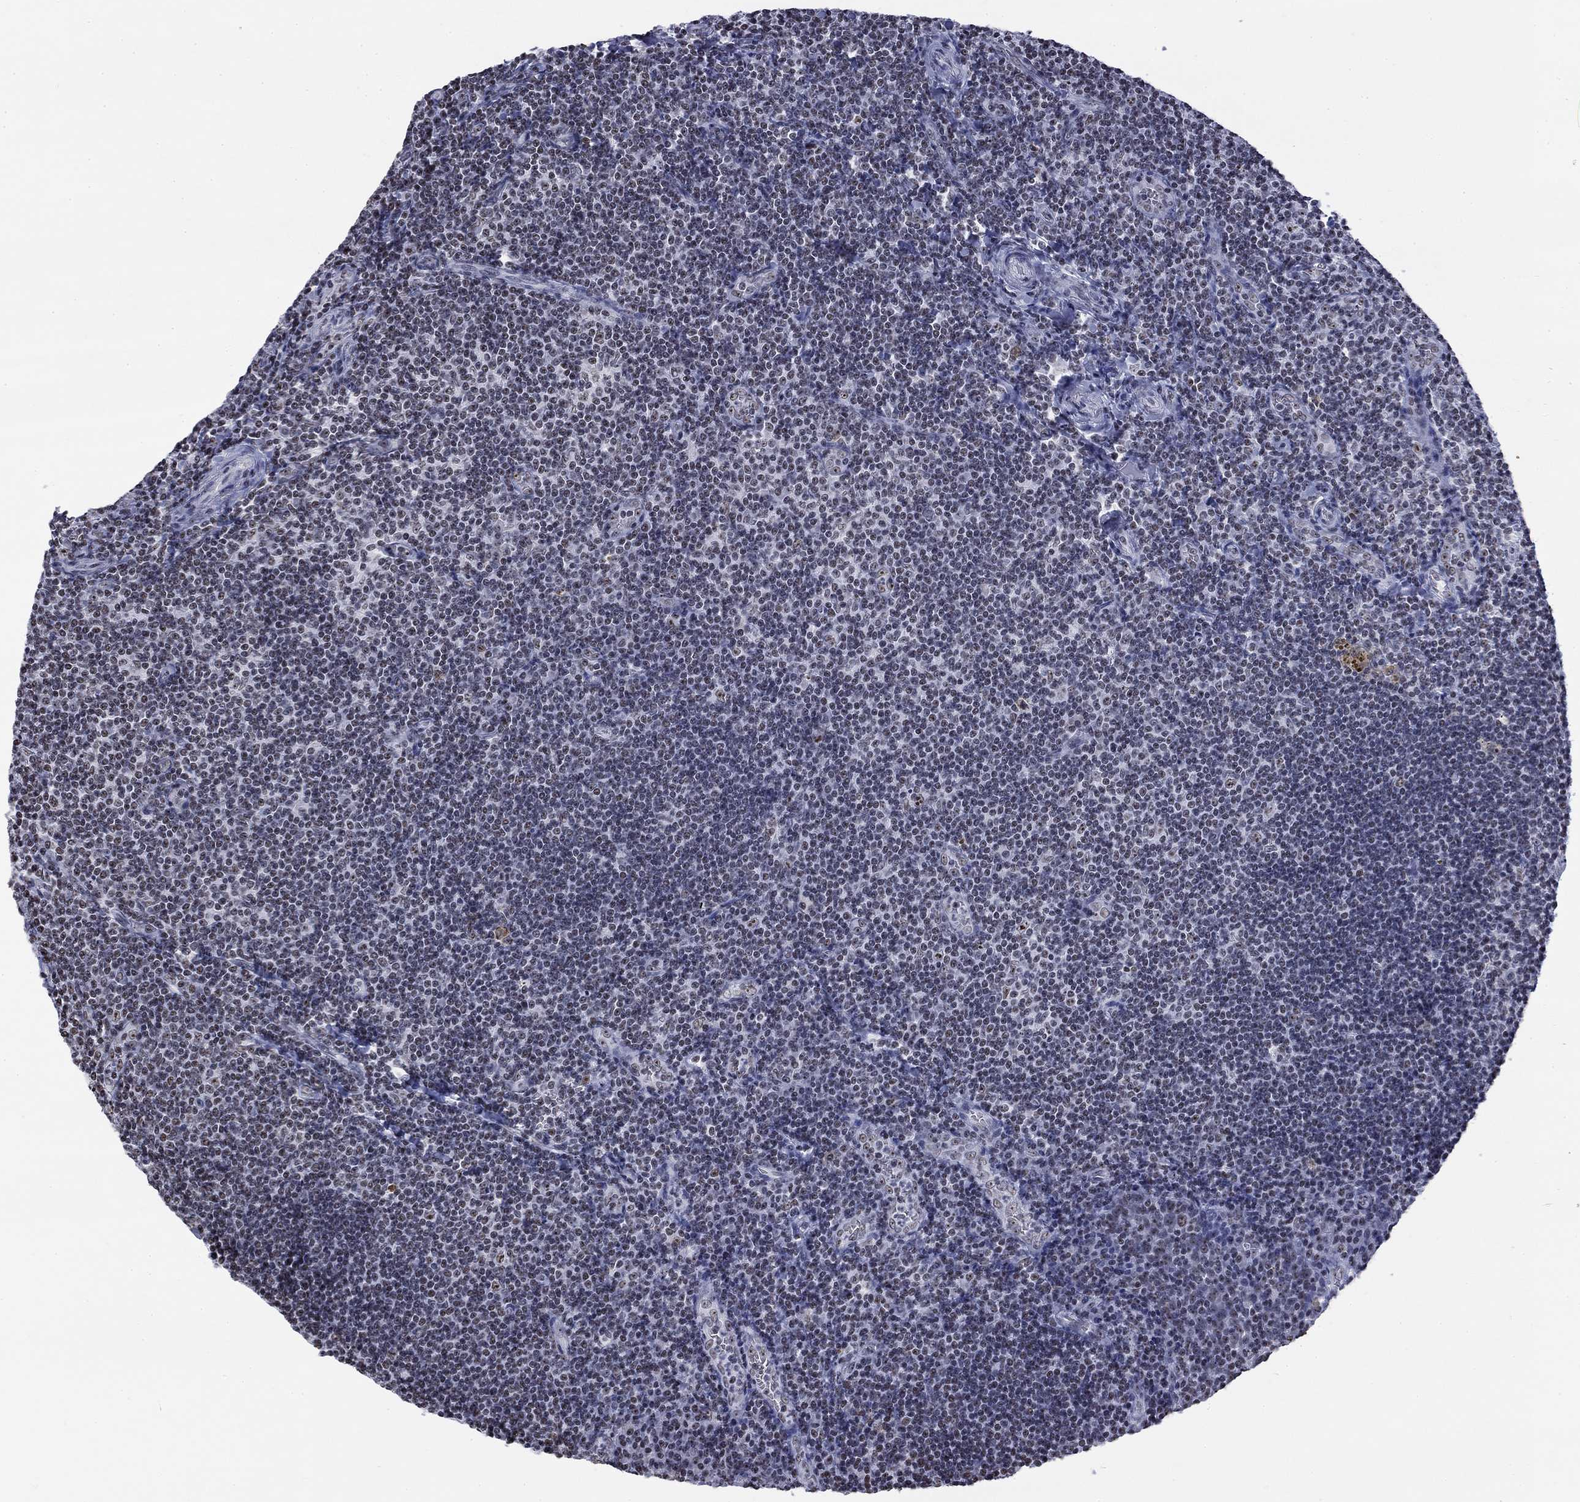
{"staining": {"intensity": "weak", "quantity": "<25%", "location": "nuclear"}, "tissue": "tonsil", "cell_type": "Germinal center cells", "image_type": "normal", "snomed": [{"axis": "morphology", "description": "Normal tissue, NOS"}, {"axis": "morphology", "description": "Inflammation, NOS"}, {"axis": "topography", "description": "Tonsil"}], "caption": "Immunohistochemistry of benign tonsil exhibits no staining in germinal center cells.", "gene": "CSRNP3", "patient": {"sex": "female", "age": 31}}